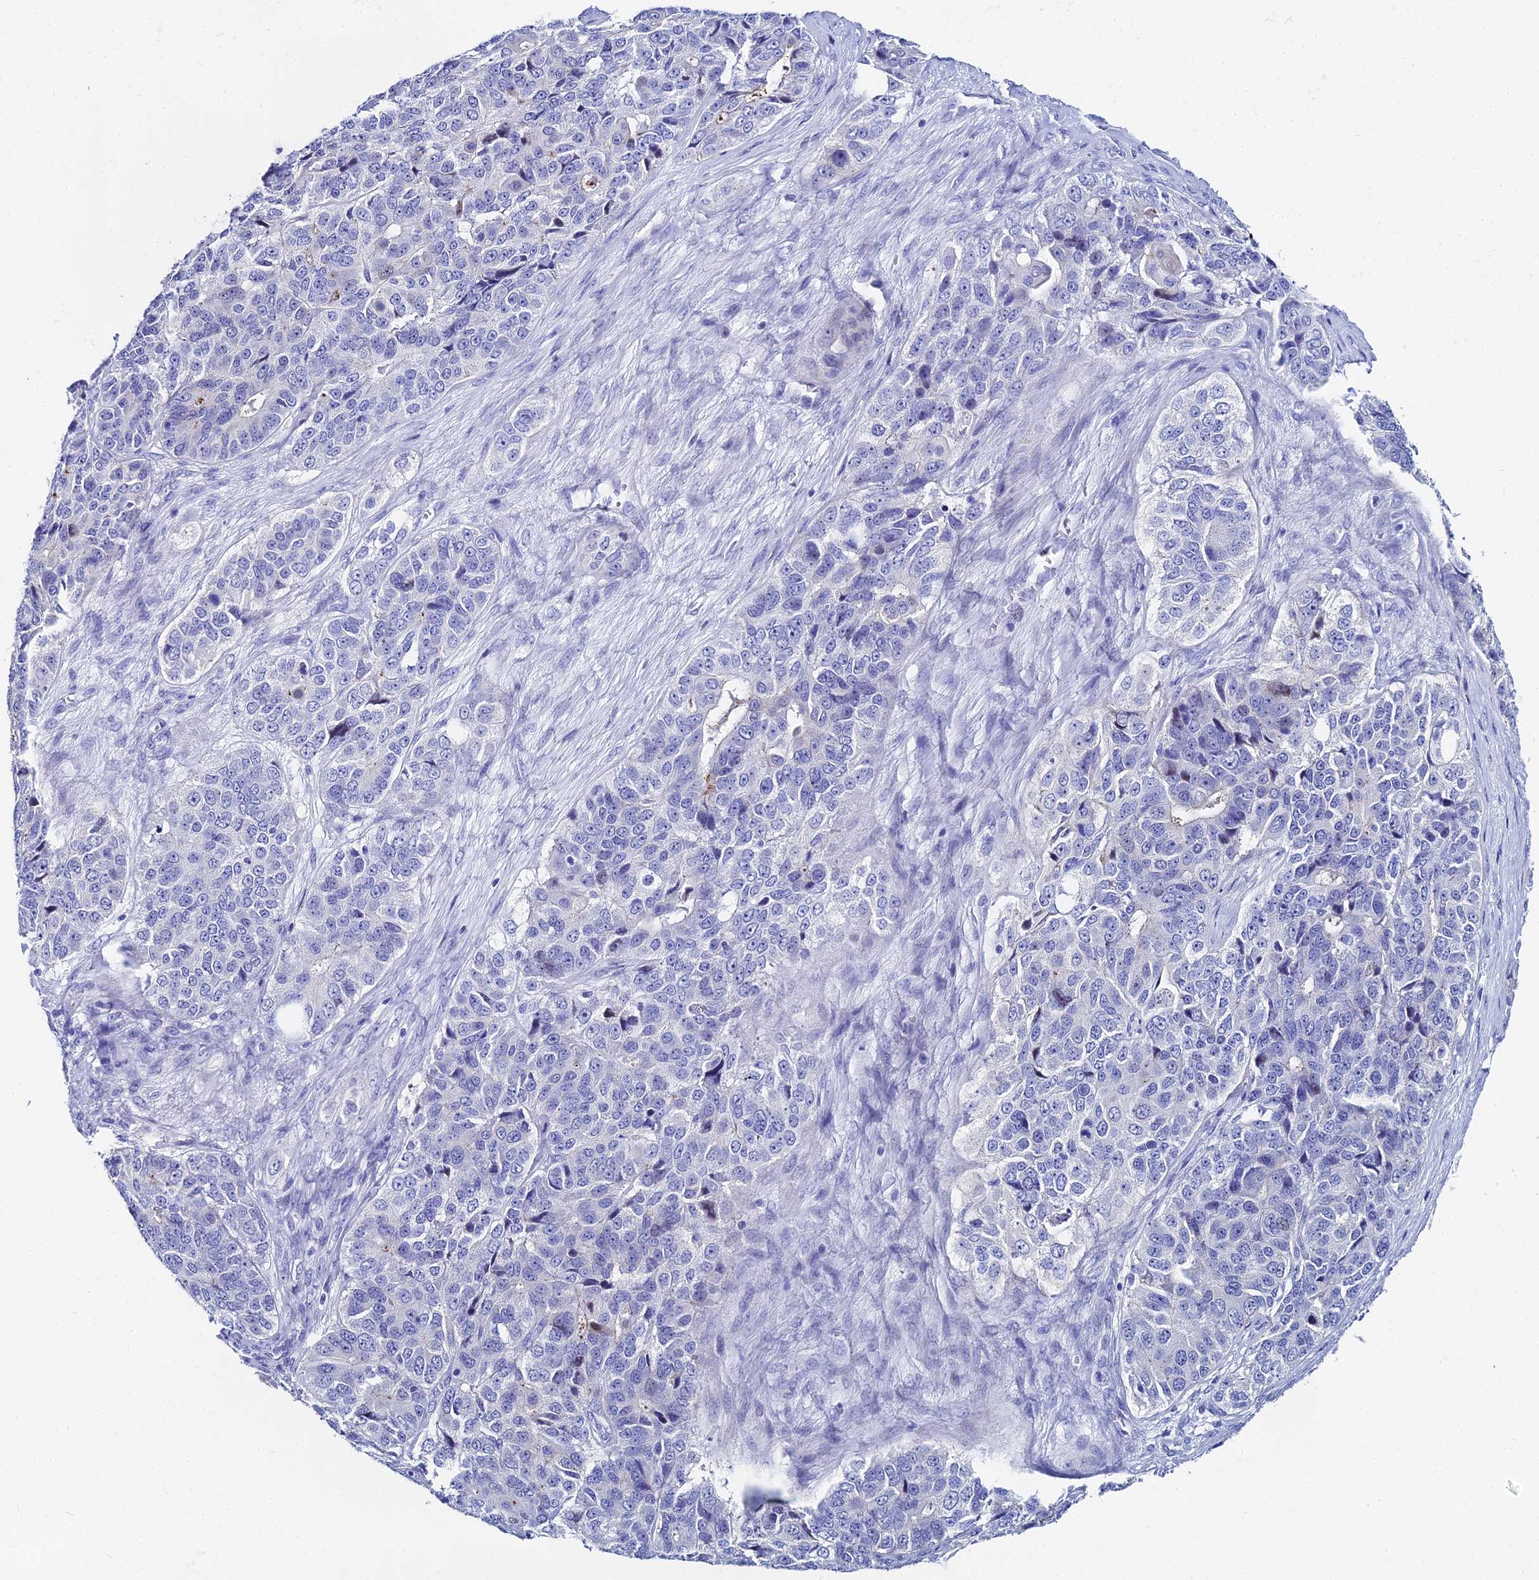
{"staining": {"intensity": "negative", "quantity": "none", "location": "none"}, "tissue": "ovarian cancer", "cell_type": "Tumor cells", "image_type": "cancer", "snomed": [{"axis": "morphology", "description": "Carcinoma, endometroid"}, {"axis": "topography", "description": "Ovary"}], "caption": "DAB immunohistochemical staining of human ovarian cancer shows no significant staining in tumor cells.", "gene": "HSPA1L", "patient": {"sex": "female", "age": 51}}